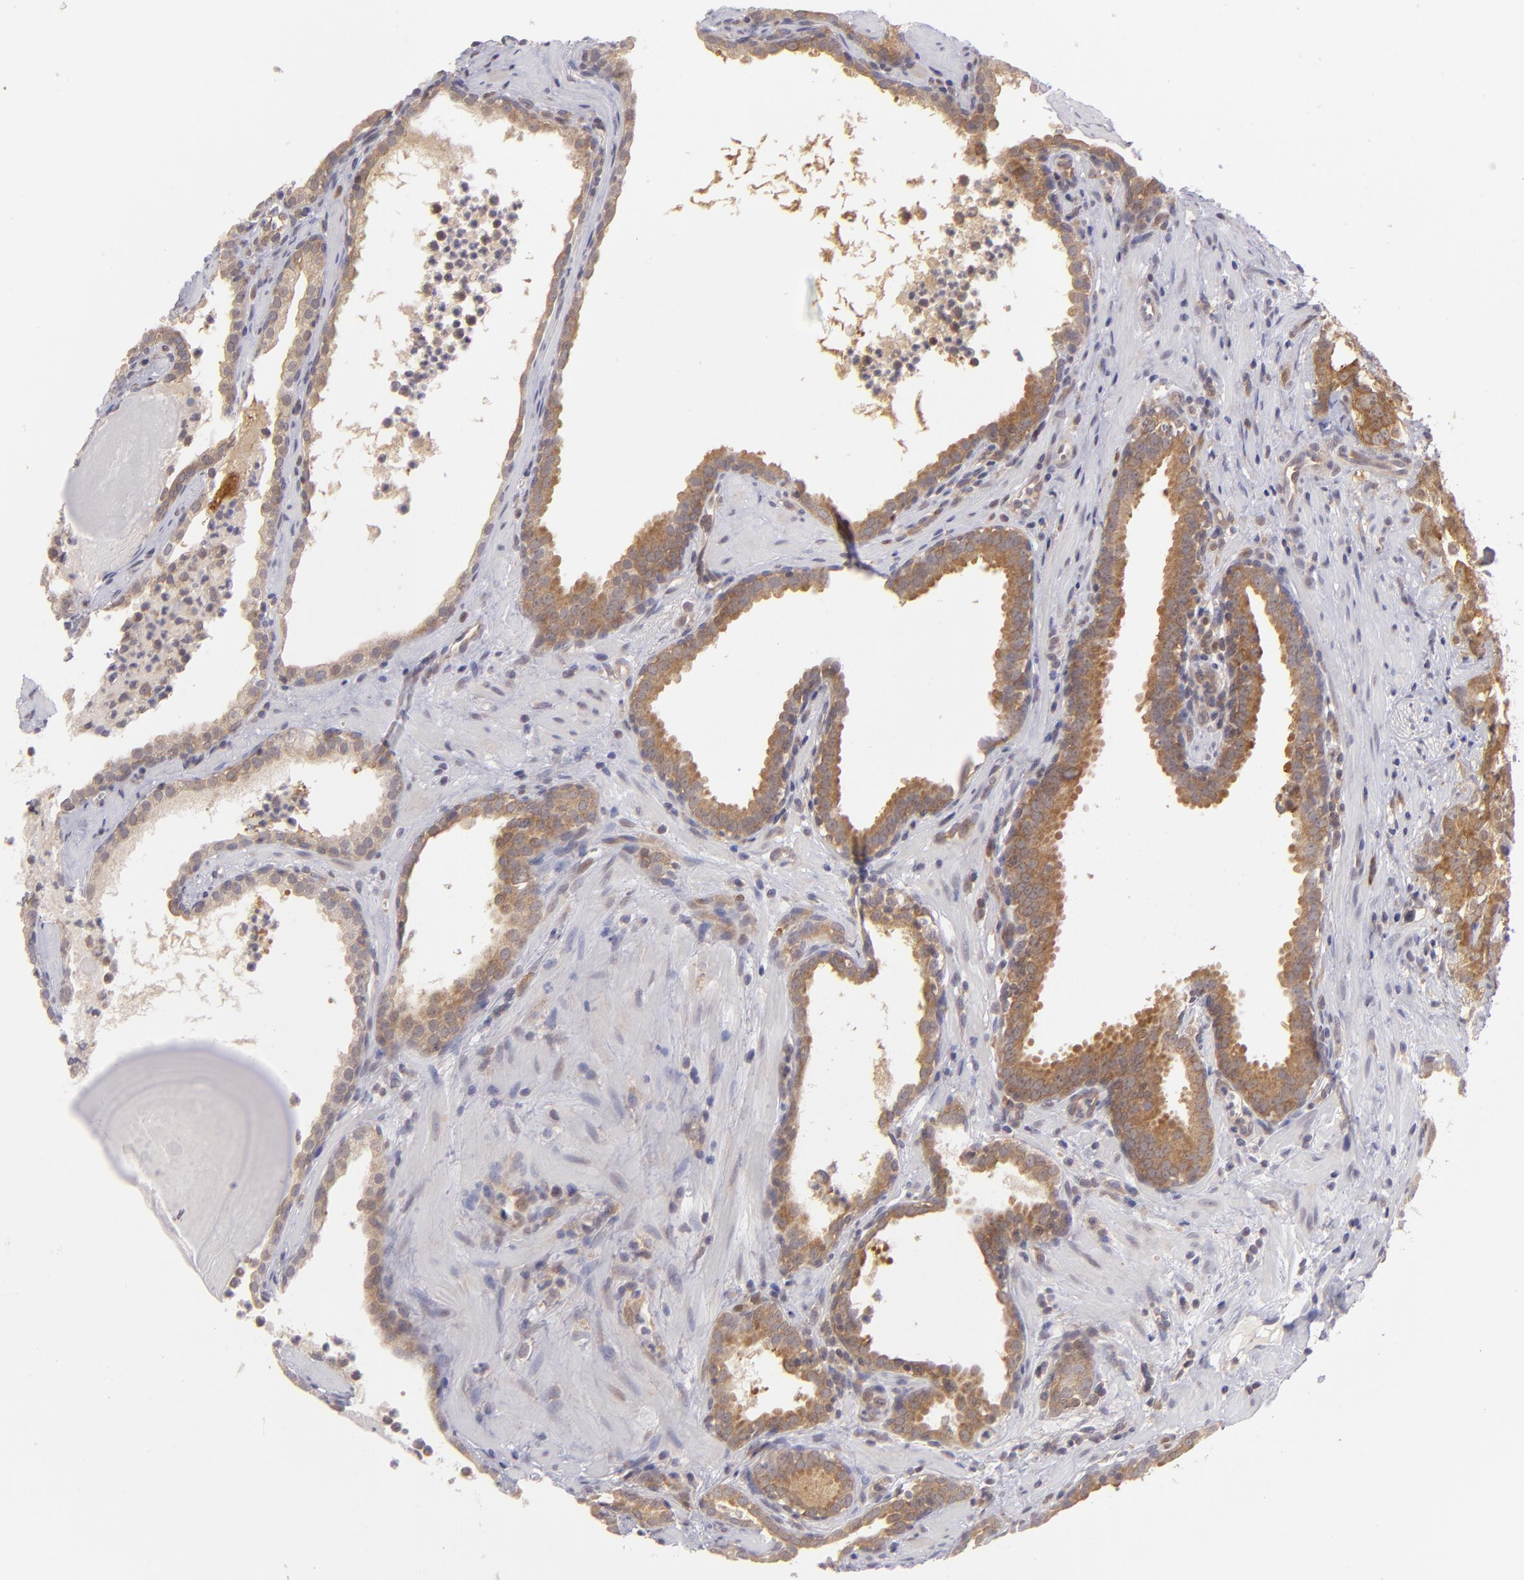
{"staining": {"intensity": "strong", "quantity": ">75%", "location": "cytoplasmic/membranous"}, "tissue": "prostate cancer", "cell_type": "Tumor cells", "image_type": "cancer", "snomed": [{"axis": "morphology", "description": "Adenocarcinoma, Low grade"}, {"axis": "topography", "description": "Prostate"}], "caption": "This image shows prostate cancer stained with IHC to label a protein in brown. The cytoplasmic/membranous of tumor cells show strong positivity for the protein. Nuclei are counter-stained blue.", "gene": "PTPN13", "patient": {"sex": "male", "age": 59}}